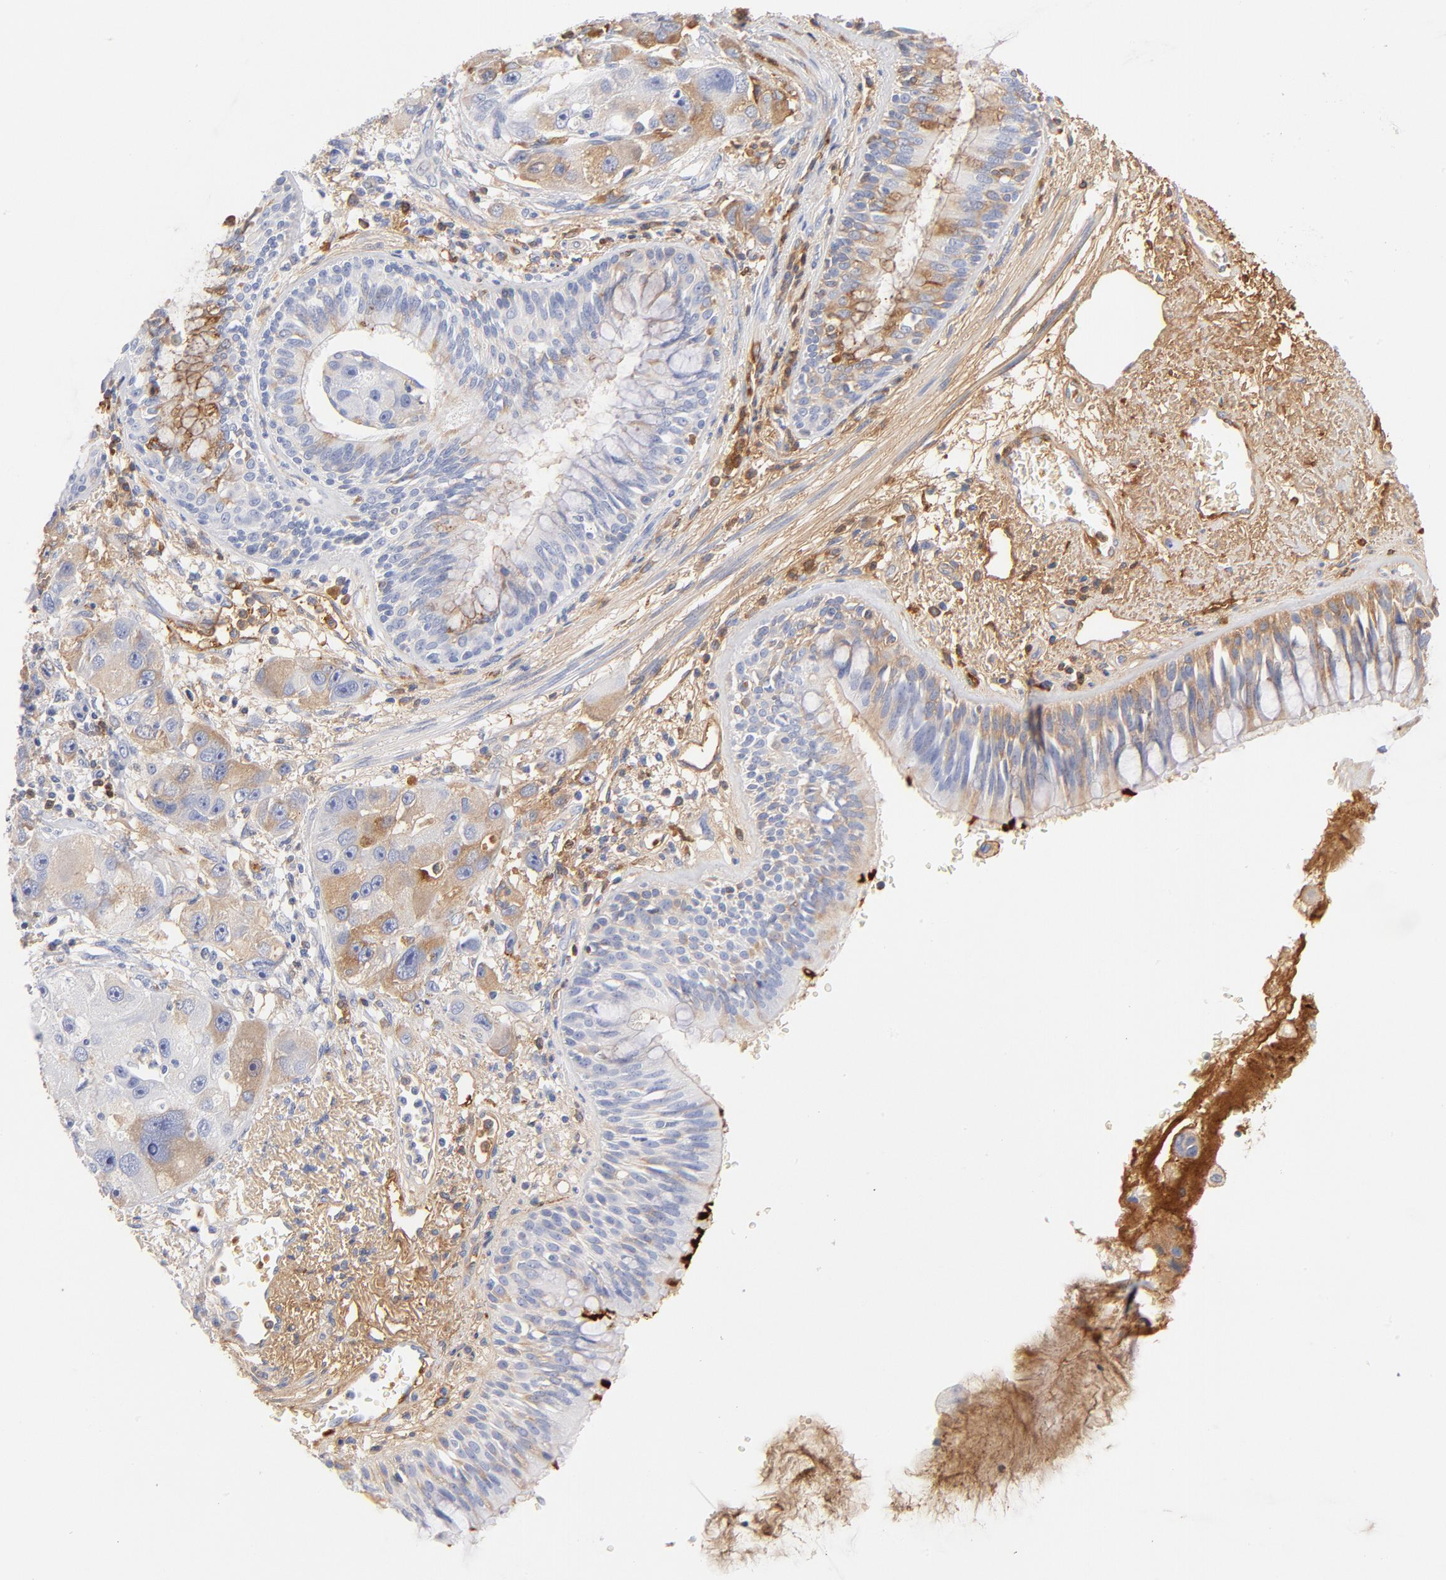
{"staining": {"intensity": "moderate", "quantity": "25%-75%", "location": "cytoplasmic/membranous"}, "tissue": "bronchus", "cell_type": "Respiratory epithelial cells", "image_type": "normal", "snomed": [{"axis": "morphology", "description": "Normal tissue, NOS"}, {"axis": "morphology", "description": "Adenocarcinoma, NOS"}, {"axis": "morphology", "description": "Adenocarcinoma, metastatic, NOS"}, {"axis": "topography", "description": "Lymph node"}, {"axis": "topography", "description": "Bronchus"}, {"axis": "topography", "description": "Lung"}], "caption": "Moderate cytoplasmic/membranous expression is seen in approximately 25%-75% of respiratory epithelial cells in normal bronchus.", "gene": "C3", "patient": {"sex": "female", "age": 54}}